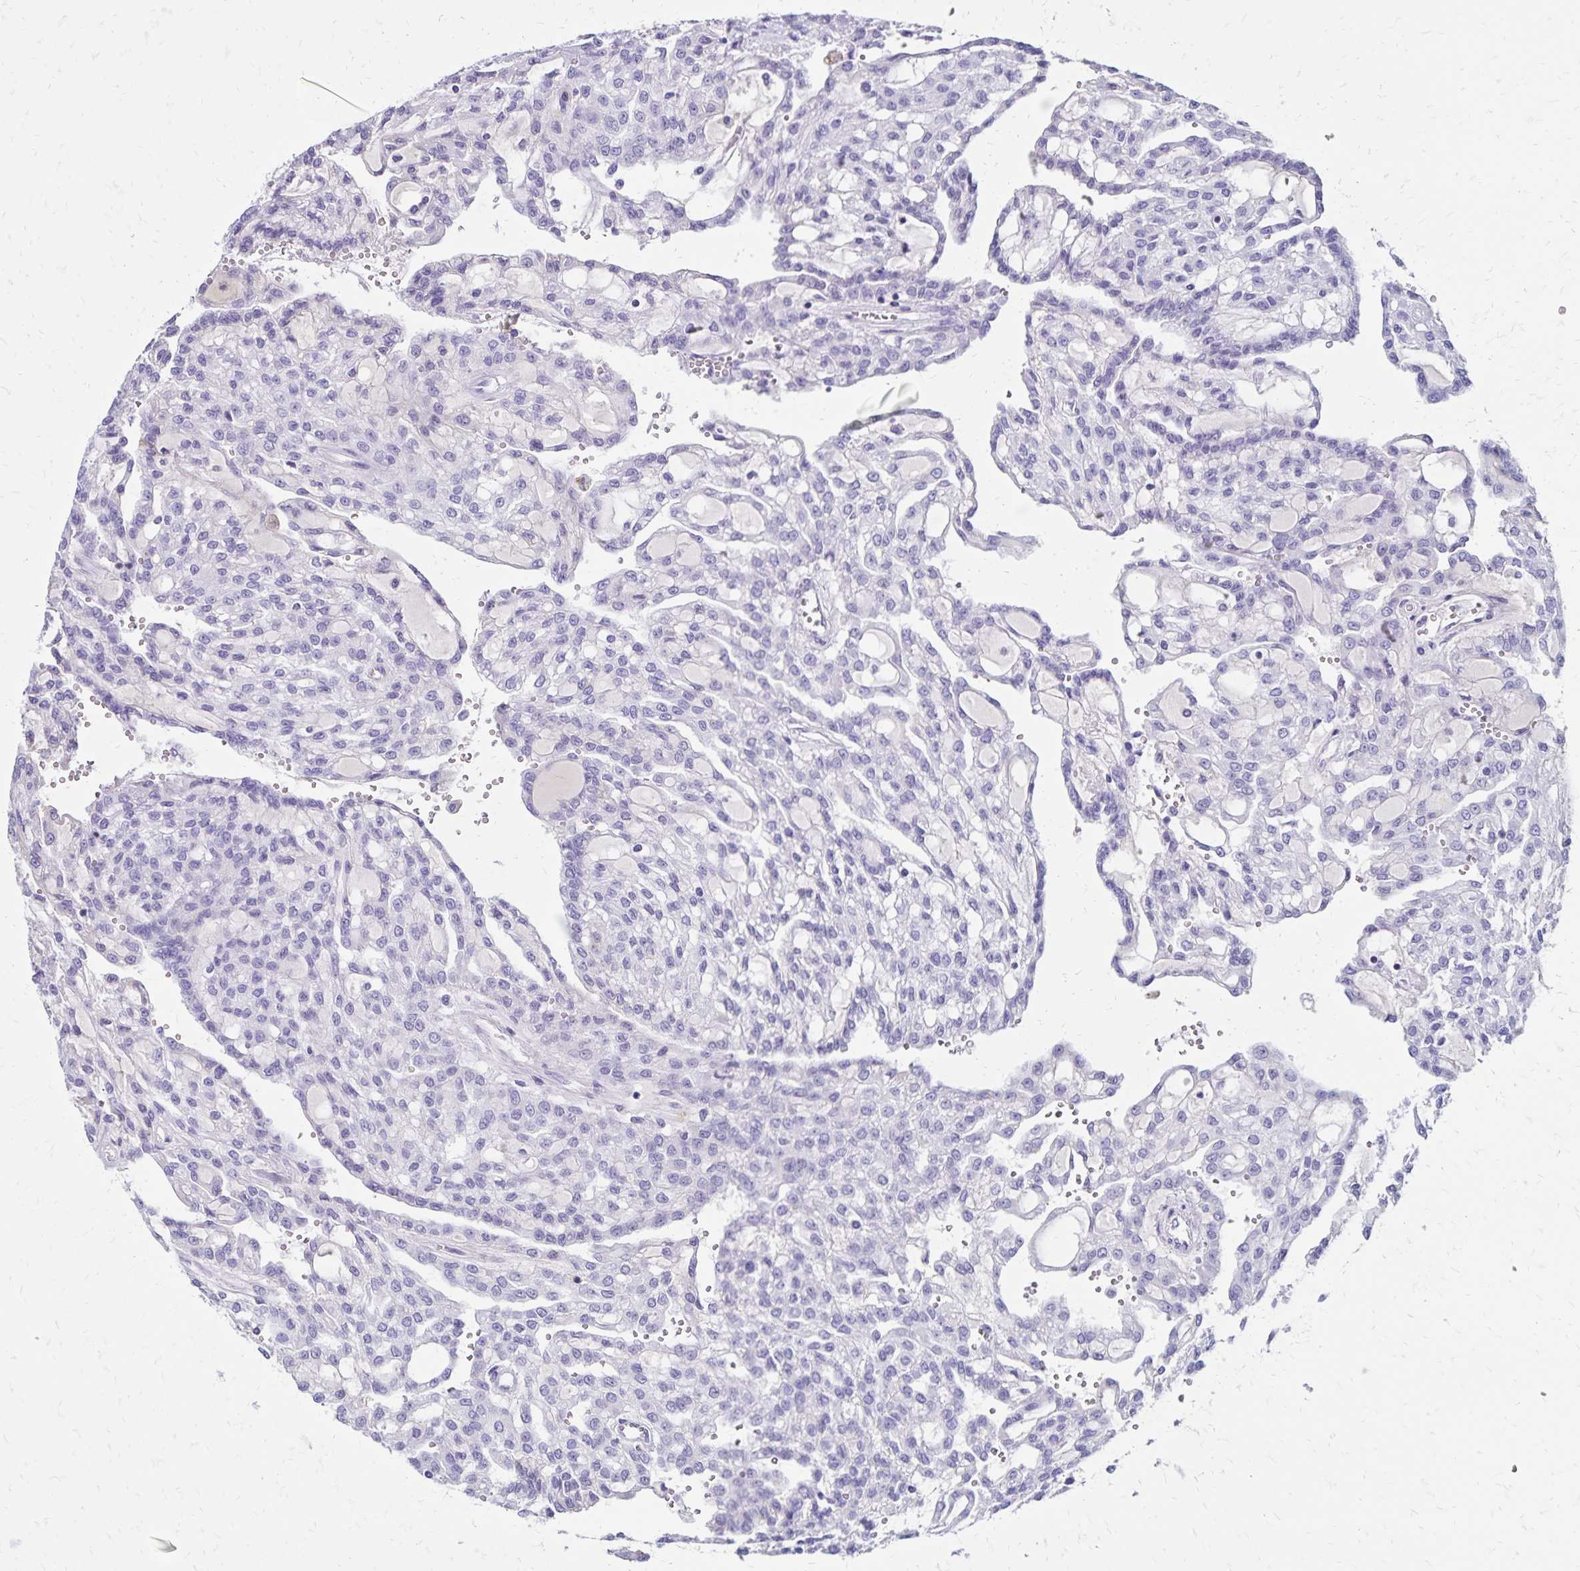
{"staining": {"intensity": "negative", "quantity": "none", "location": "none"}, "tissue": "renal cancer", "cell_type": "Tumor cells", "image_type": "cancer", "snomed": [{"axis": "morphology", "description": "Adenocarcinoma, NOS"}, {"axis": "topography", "description": "Kidney"}], "caption": "The histopathology image demonstrates no significant staining in tumor cells of adenocarcinoma (renal).", "gene": "CD27", "patient": {"sex": "male", "age": 63}}